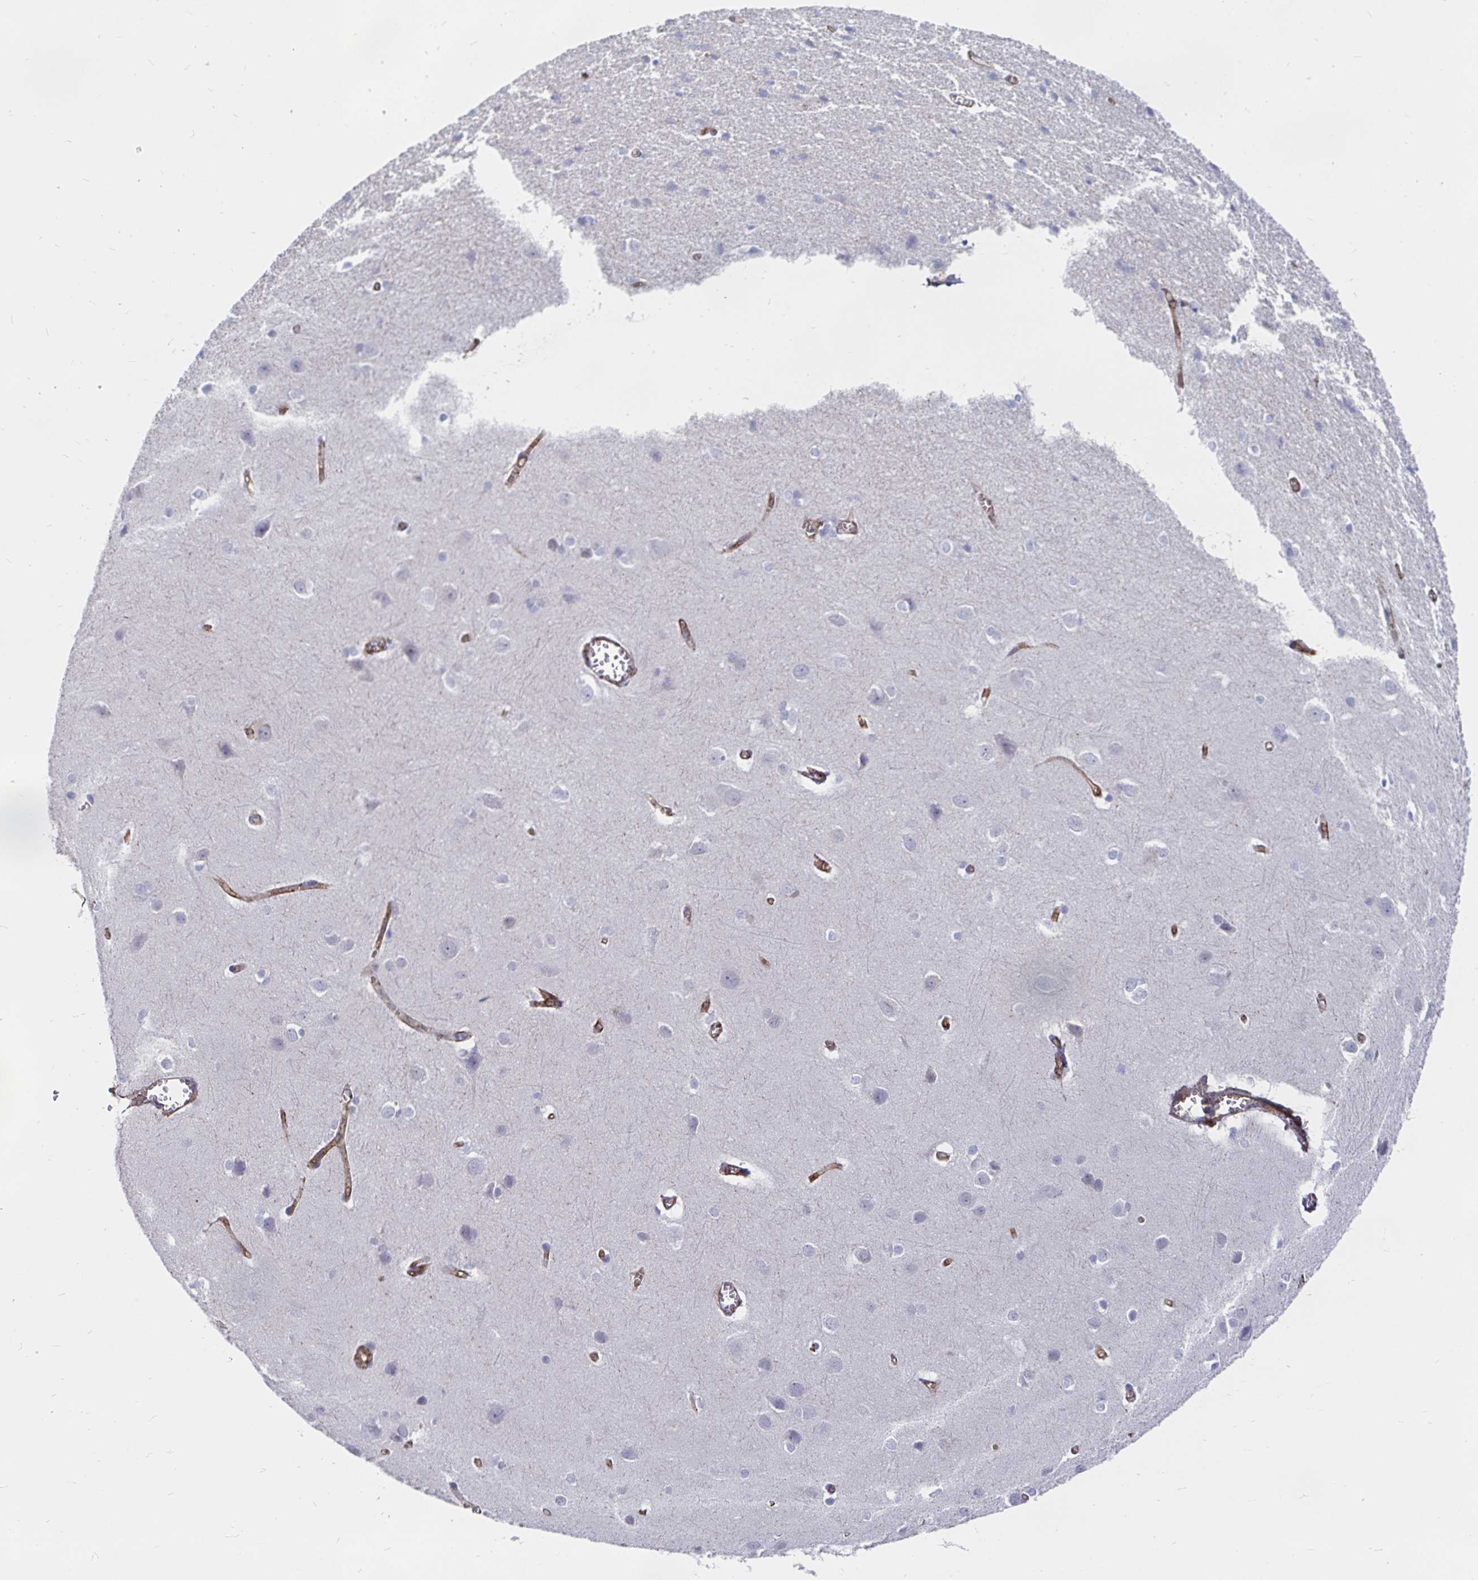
{"staining": {"intensity": "moderate", "quantity": ">75%", "location": "cytoplasmic/membranous"}, "tissue": "cerebral cortex", "cell_type": "Endothelial cells", "image_type": "normal", "snomed": [{"axis": "morphology", "description": "Normal tissue, NOS"}, {"axis": "topography", "description": "Cerebral cortex"}], "caption": "The immunohistochemical stain labels moderate cytoplasmic/membranous positivity in endothelial cells of unremarkable cerebral cortex. The staining was performed using DAB to visualize the protein expression in brown, while the nuclei were stained in blue with hematoxylin (Magnification: 20x).", "gene": "KCTD19", "patient": {"sex": "male", "age": 37}}